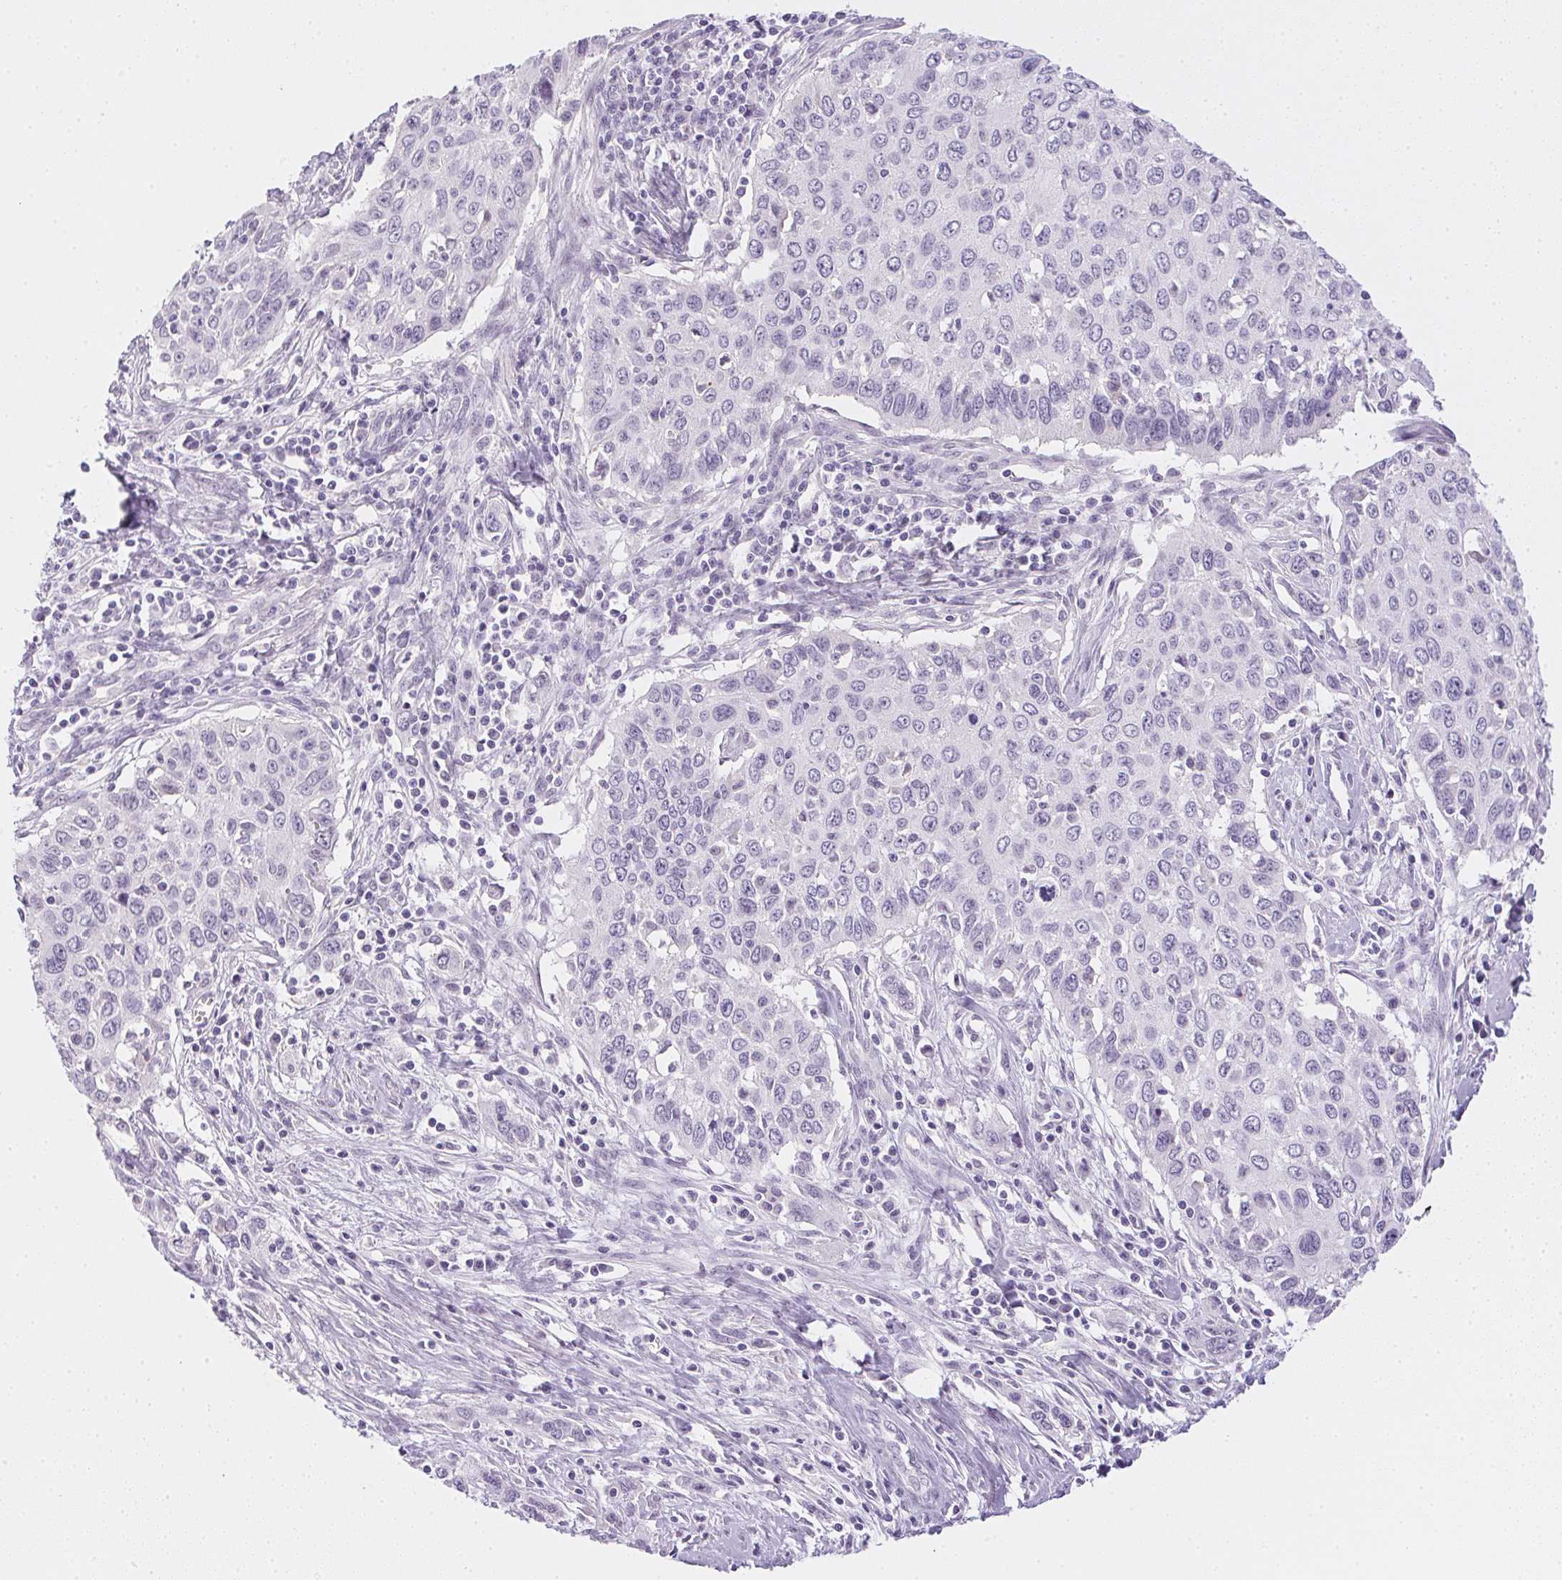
{"staining": {"intensity": "negative", "quantity": "none", "location": "none"}, "tissue": "cervical cancer", "cell_type": "Tumor cells", "image_type": "cancer", "snomed": [{"axis": "morphology", "description": "Squamous cell carcinoma, NOS"}, {"axis": "topography", "description": "Cervix"}], "caption": "IHC image of neoplastic tissue: cervical cancer stained with DAB (3,3'-diaminobenzidine) exhibits no significant protein positivity in tumor cells.", "gene": "PRL", "patient": {"sex": "female", "age": 38}}